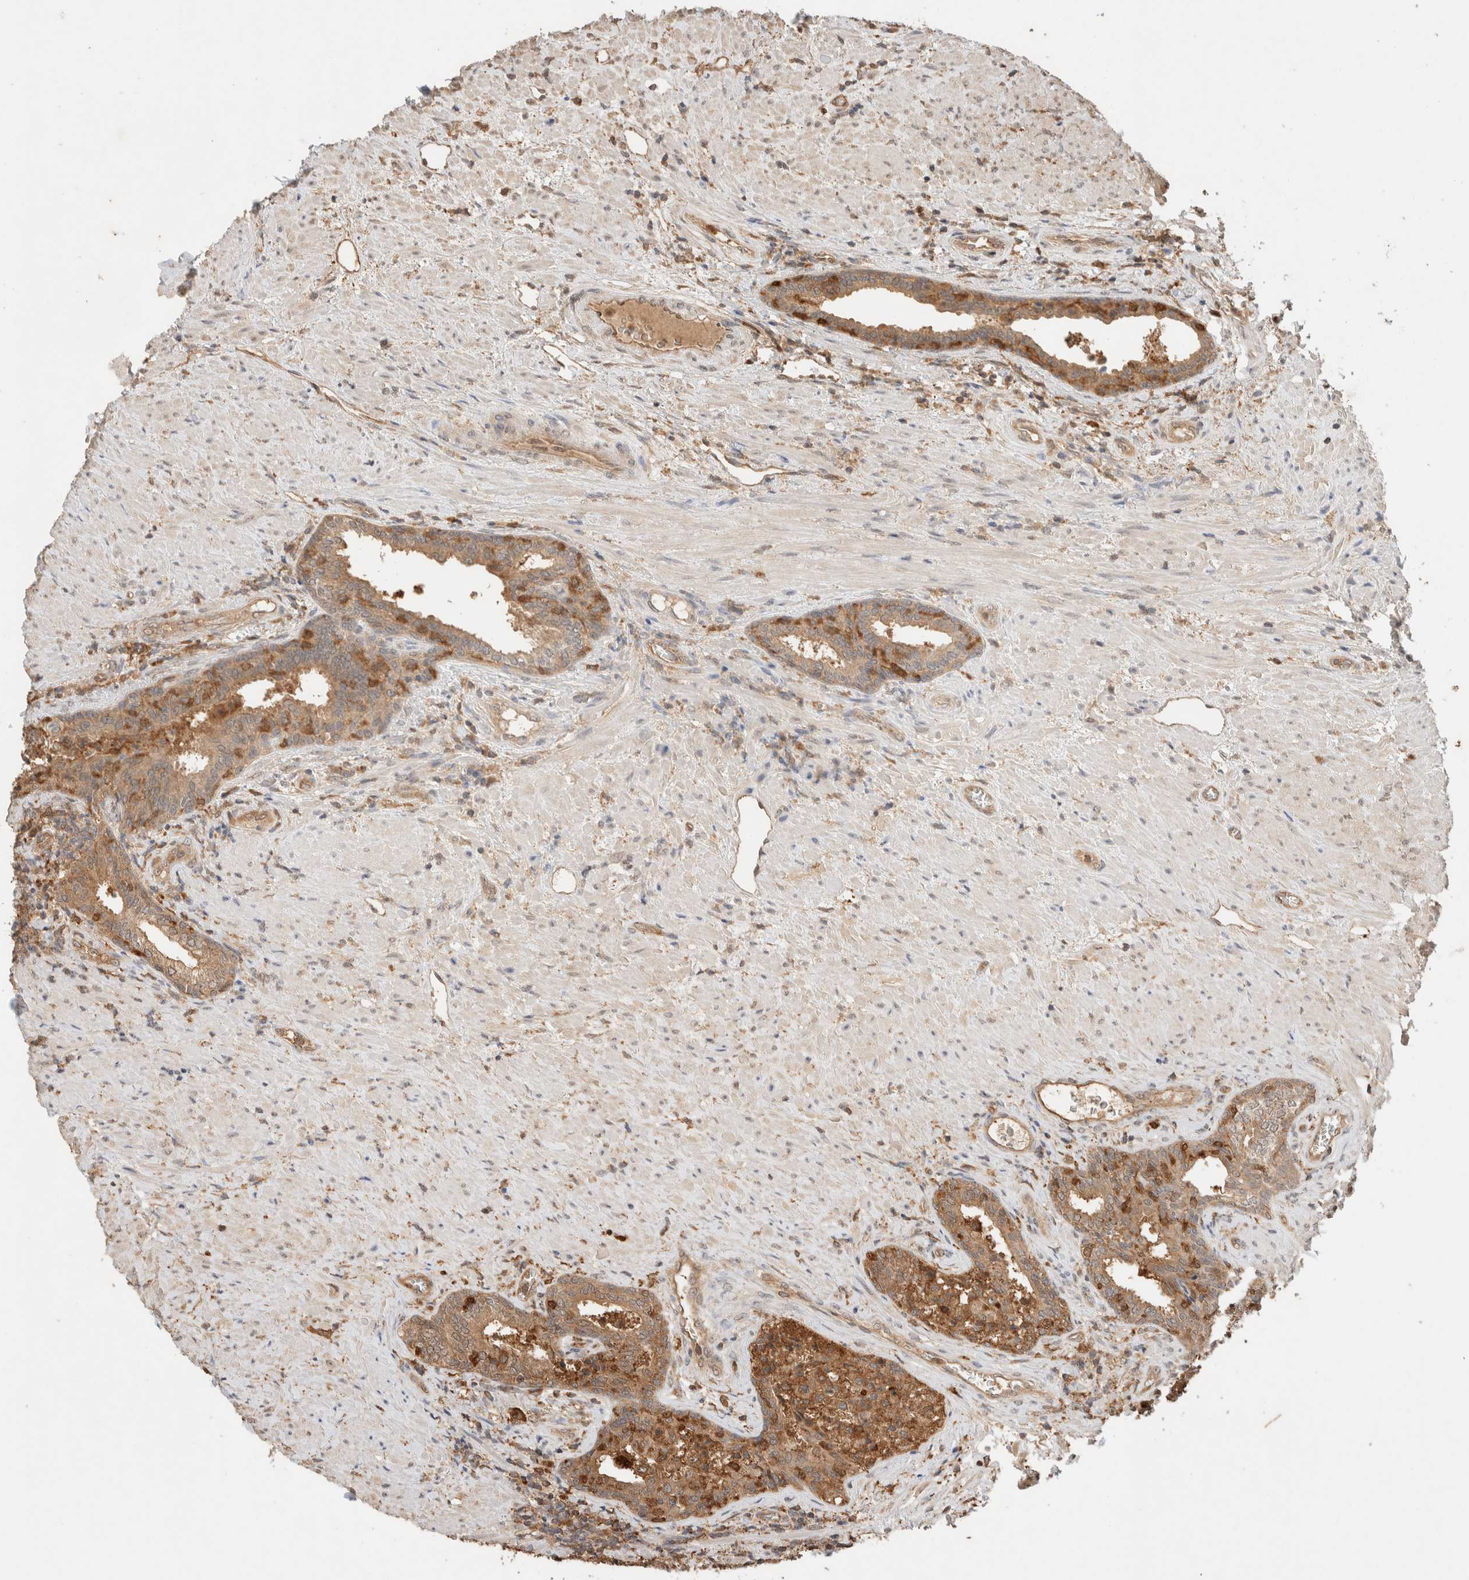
{"staining": {"intensity": "moderate", "quantity": ">75%", "location": "cytoplasmic/membranous"}, "tissue": "prostate", "cell_type": "Glandular cells", "image_type": "normal", "snomed": [{"axis": "morphology", "description": "Normal tissue, NOS"}, {"axis": "topography", "description": "Prostate"}], "caption": "This histopathology image exhibits immunohistochemistry staining of normal prostate, with medium moderate cytoplasmic/membranous positivity in about >75% of glandular cells.", "gene": "YWHAH", "patient": {"sex": "male", "age": 76}}